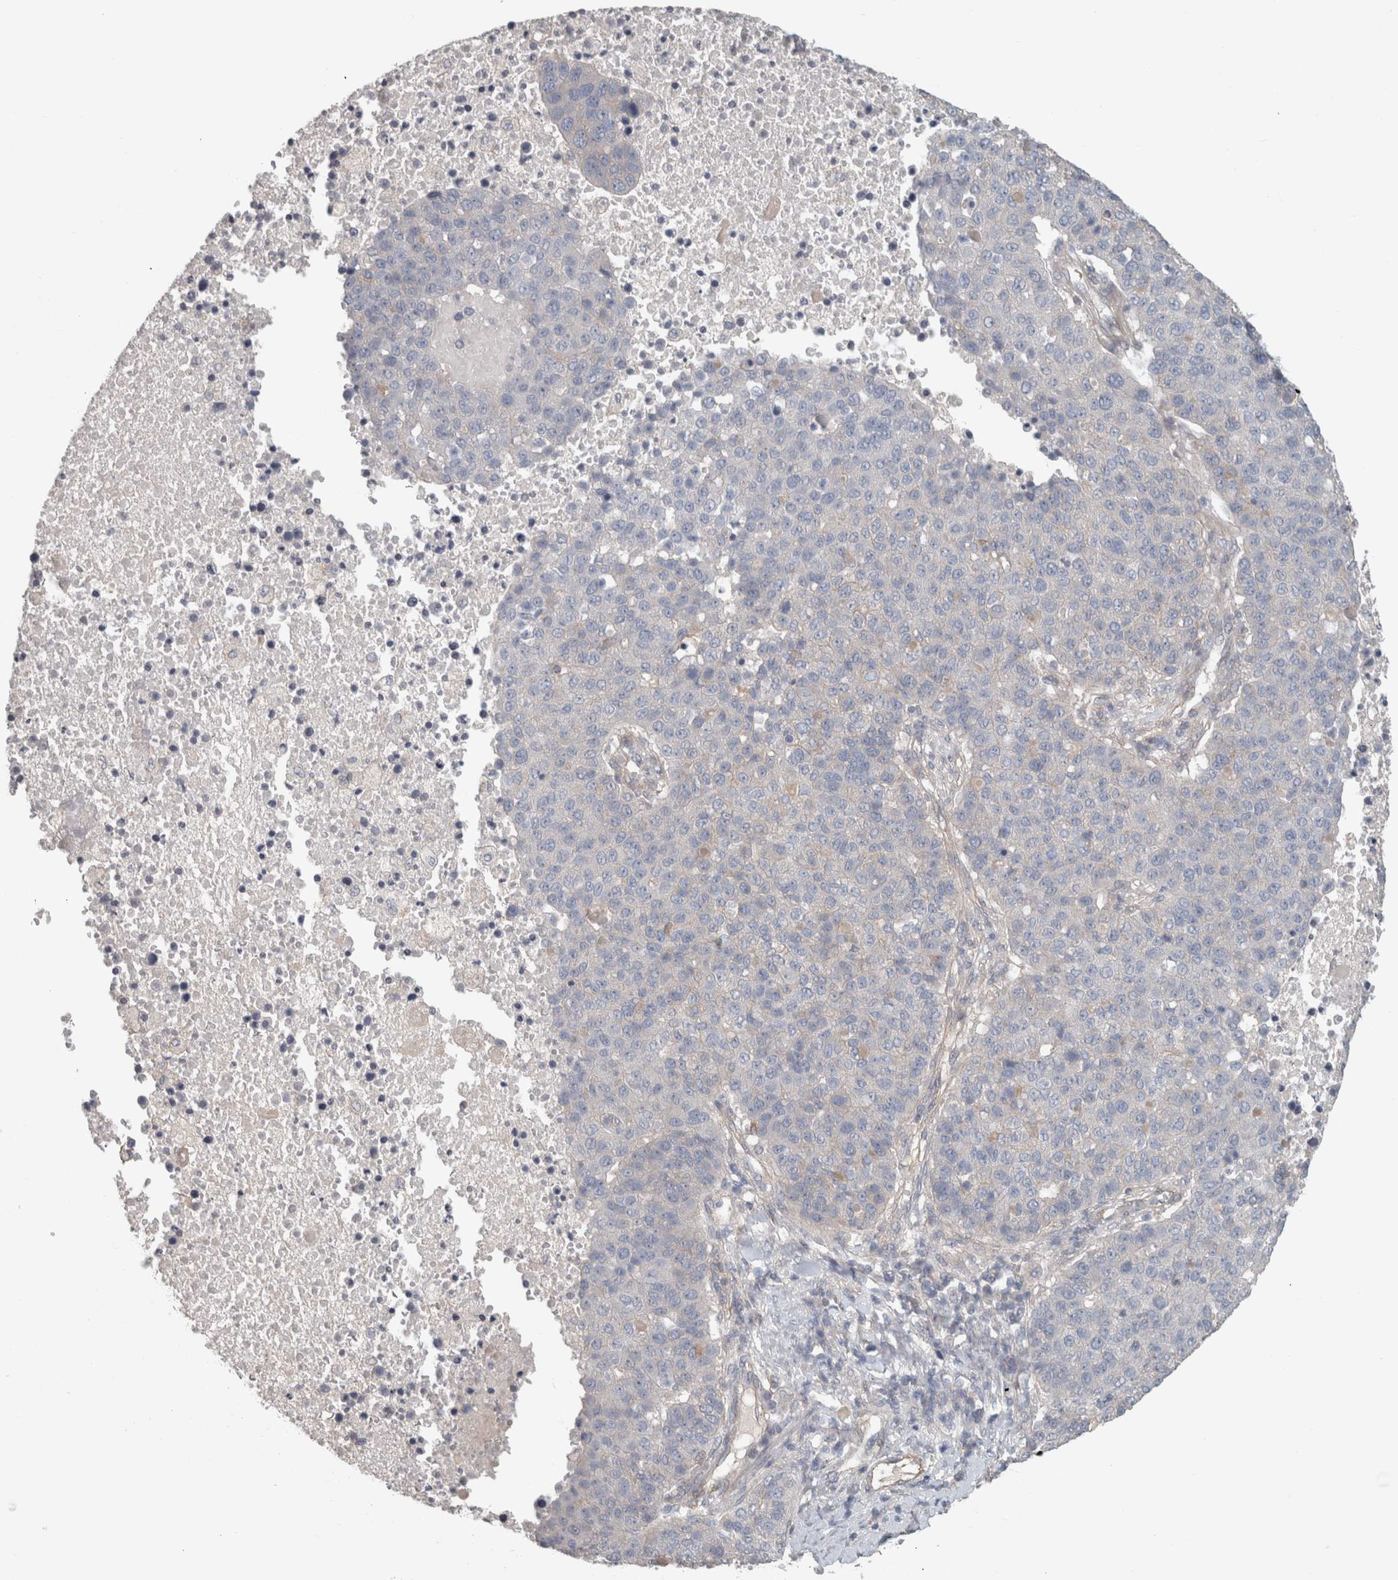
{"staining": {"intensity": "negative", "quantity": "none", "location": "none"}, "tissue": "pancreatic cancer", "cell_type": "Tumor cells", "image_type": "cancer", "snomed": [{"axis": "morphology", "description": "Adenocarcinoma, NOS"}, {"axis": "topography", "description": "Pancreas"}], "caption": "Pancreatic cancer (adenocarcinoma) was stained to show a protein in brown. There is no significant positivity in tumor cells.", "gene": "RASAL2", "patient": {"sex": "female", "age": 61}}